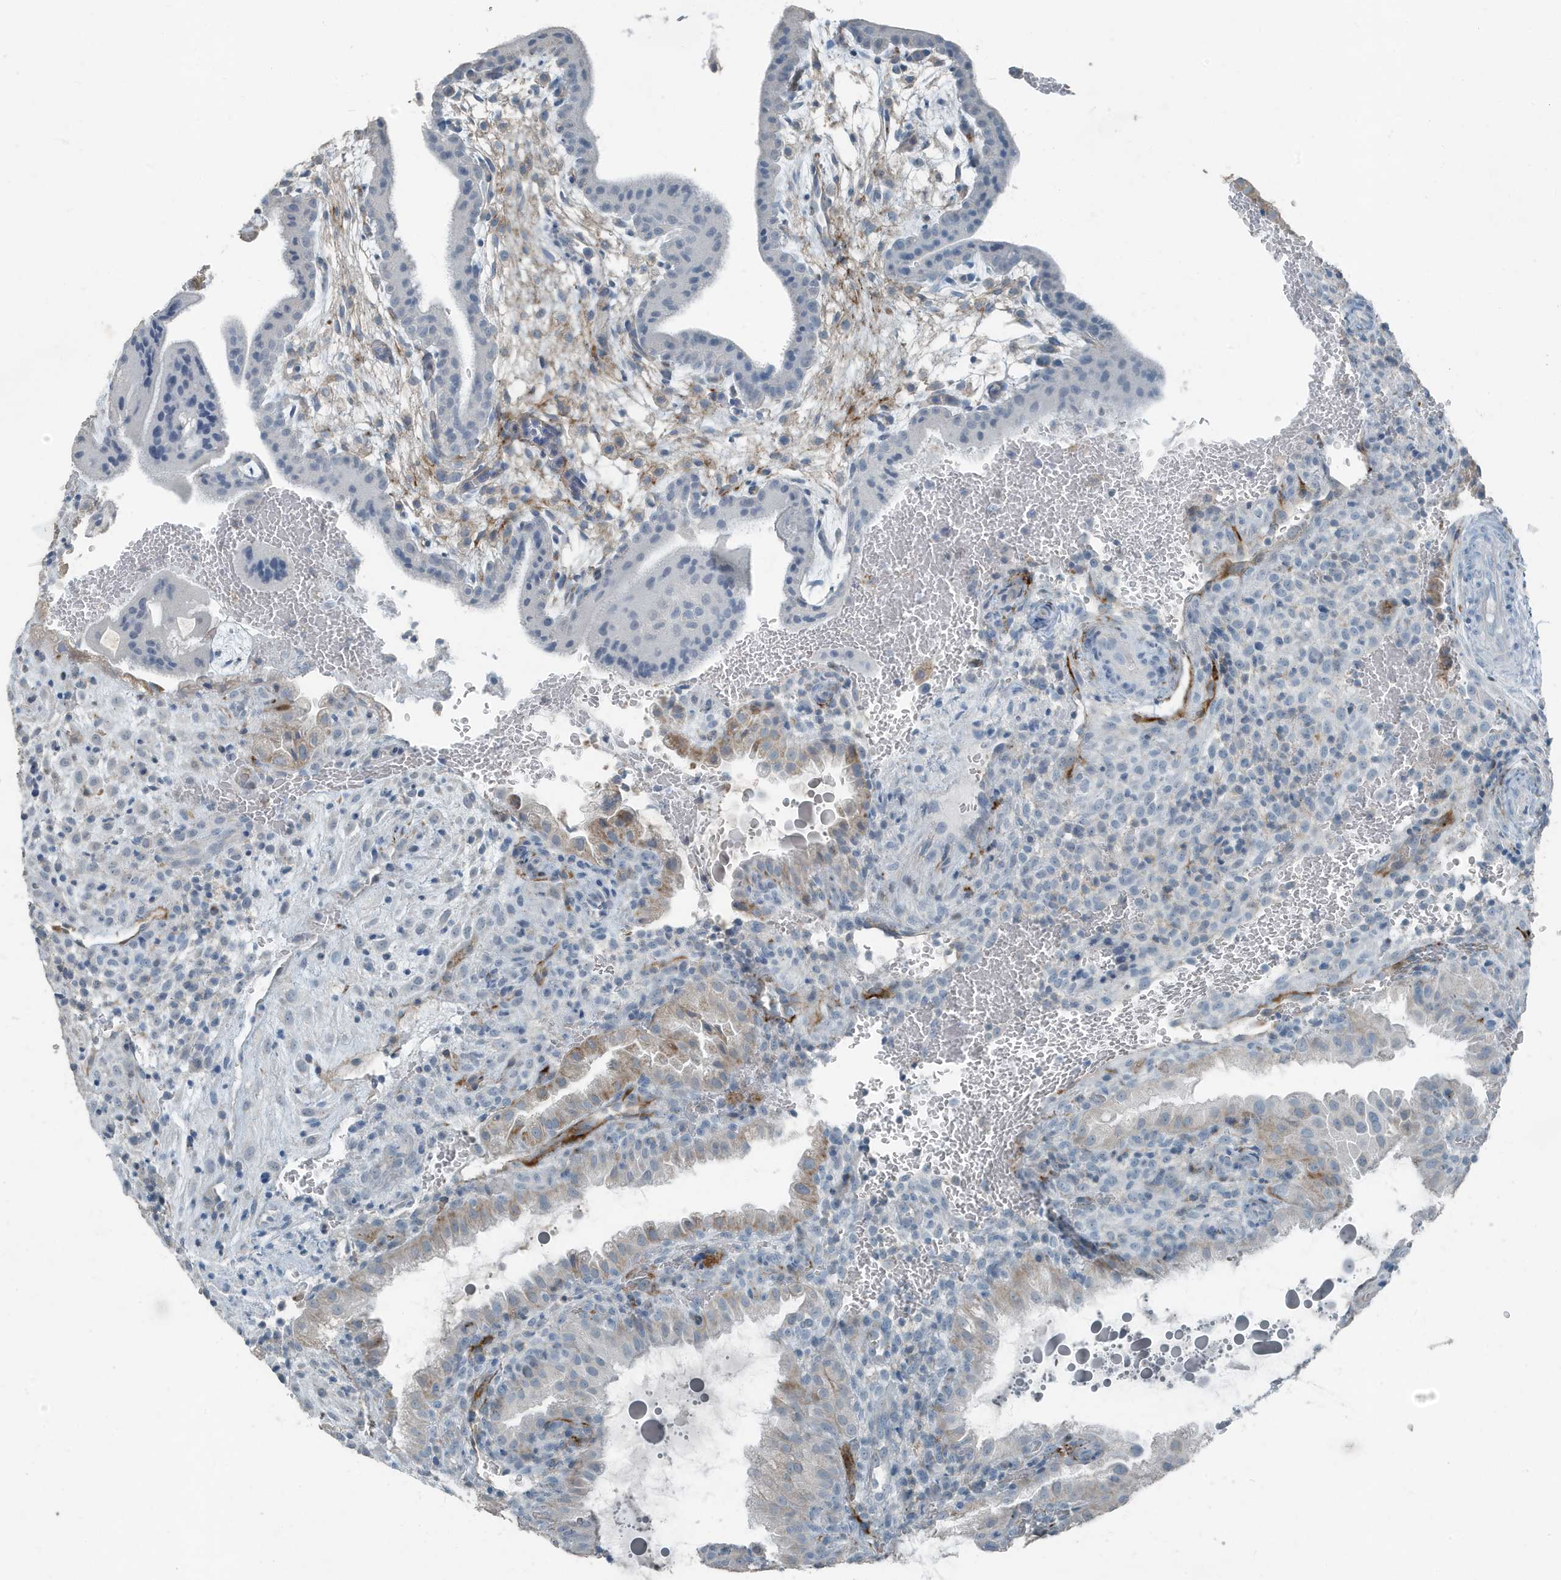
{"staining": {"intensity": "negative", "quantity": "none", "location": "none"}, "tissue": "placenta", "cell_type": "Decidual cells", "image_type": "normal", "snomed": [{"axis": "morphology", "description": "Normal tissue, NOS"}, {"axis": "topography", "description": "Placenta"}], "caption": "High power microscopy photomicrograph of an immunohistochemistry image of unremarkable placenta, revealing no significant positivity in decidual cells. Nuclei are stained in blue.", "gene": "FAM162A", "patient": {"sex": "female", "age": 35}}